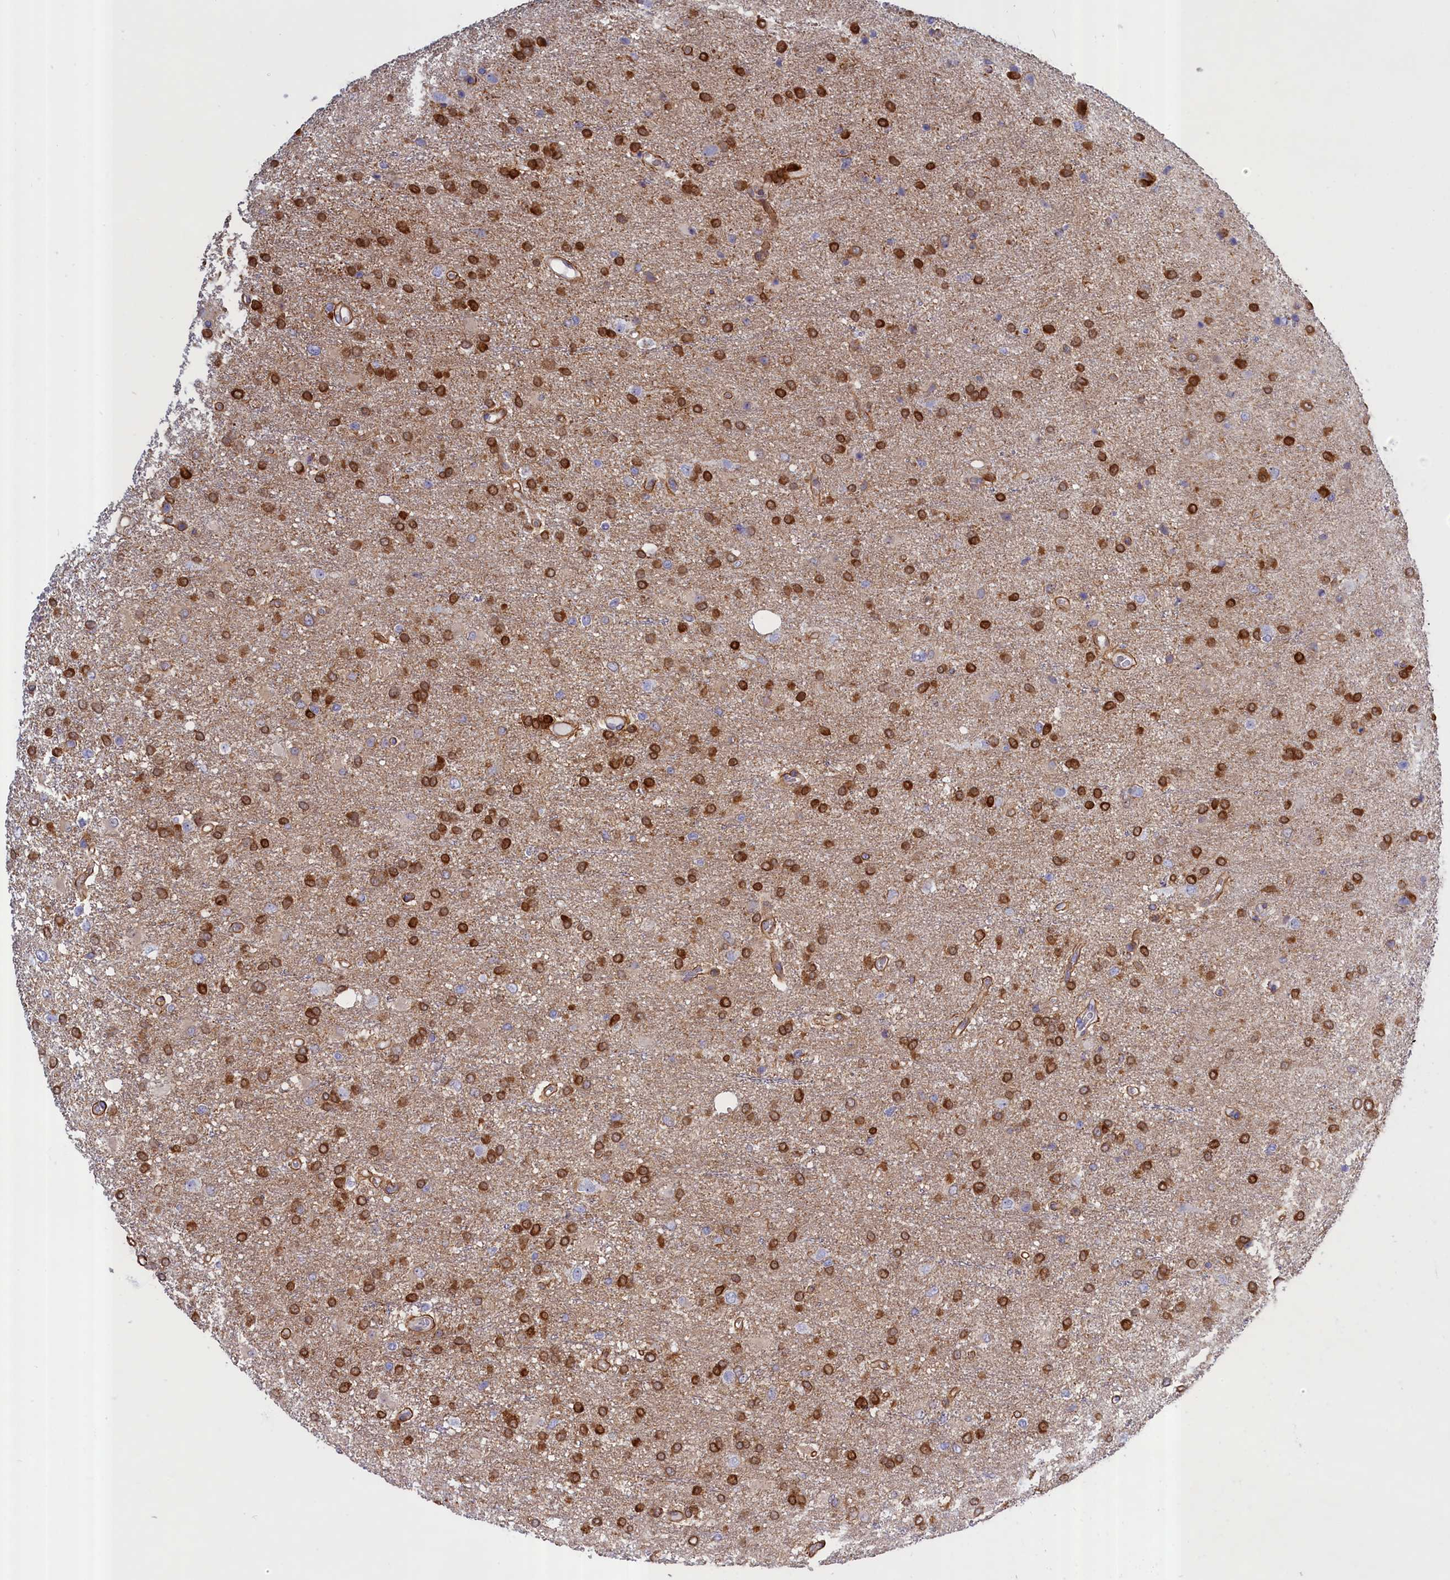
{"staining": {"intensity": "strong", "quantity": "25%-75%", "location": "cytoplasmic/membranous"}, "tissue": "glioma", "cell_type": "Tumor cells", "image_type": "cancer", "snomed": [{"axis": "morphology", "description": "Glioma, malignant, High grade"}, {"axis": "topography", "description": "Brain"}], "caption": "Strong cytoplasmic/membranous protein positivity is appreciated in about 25%-75% of tumor cells in high-grade glioma (malignant).", "gene": "ABCC12", "patient": {"sex": "female", "age": 74}}